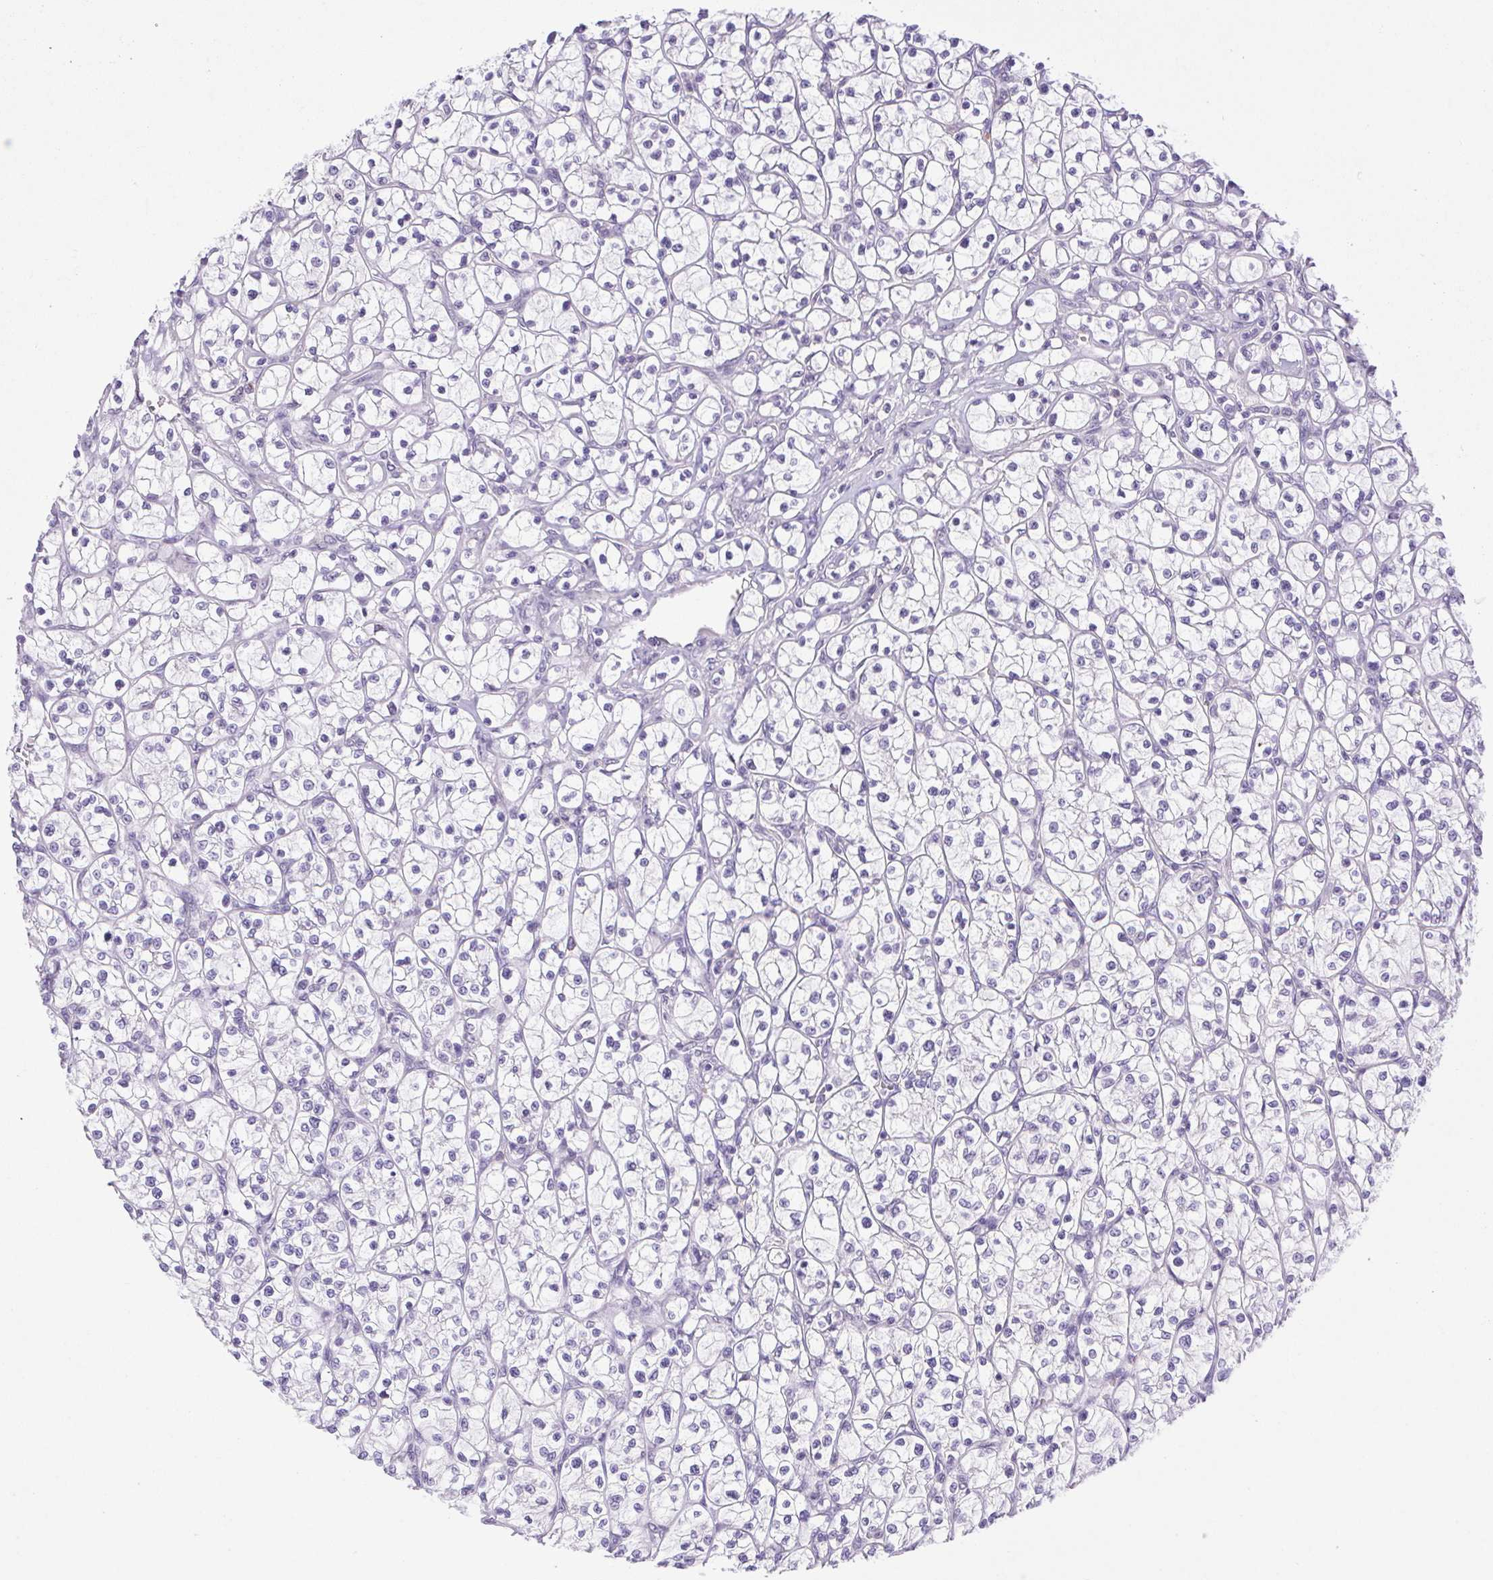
{"staining": {"intensity": "negative", "quantity": "none", "location": "none"}, "tissue": "renal cancer", "cell_type": "Tumor cells", "image_type": "cancer", "snomed": [{"axis": "morphology", "description": "Adenocarcinoma, NOS"}, {"axis": "topography", "description": "Kidney"}], "caption": "A histopathology image of renal adenocarcinoma stained for a protein shows no brown staining in tumor cells.", "gene": "FAM177B", "patient": {"sex": "female", "age": 64}}